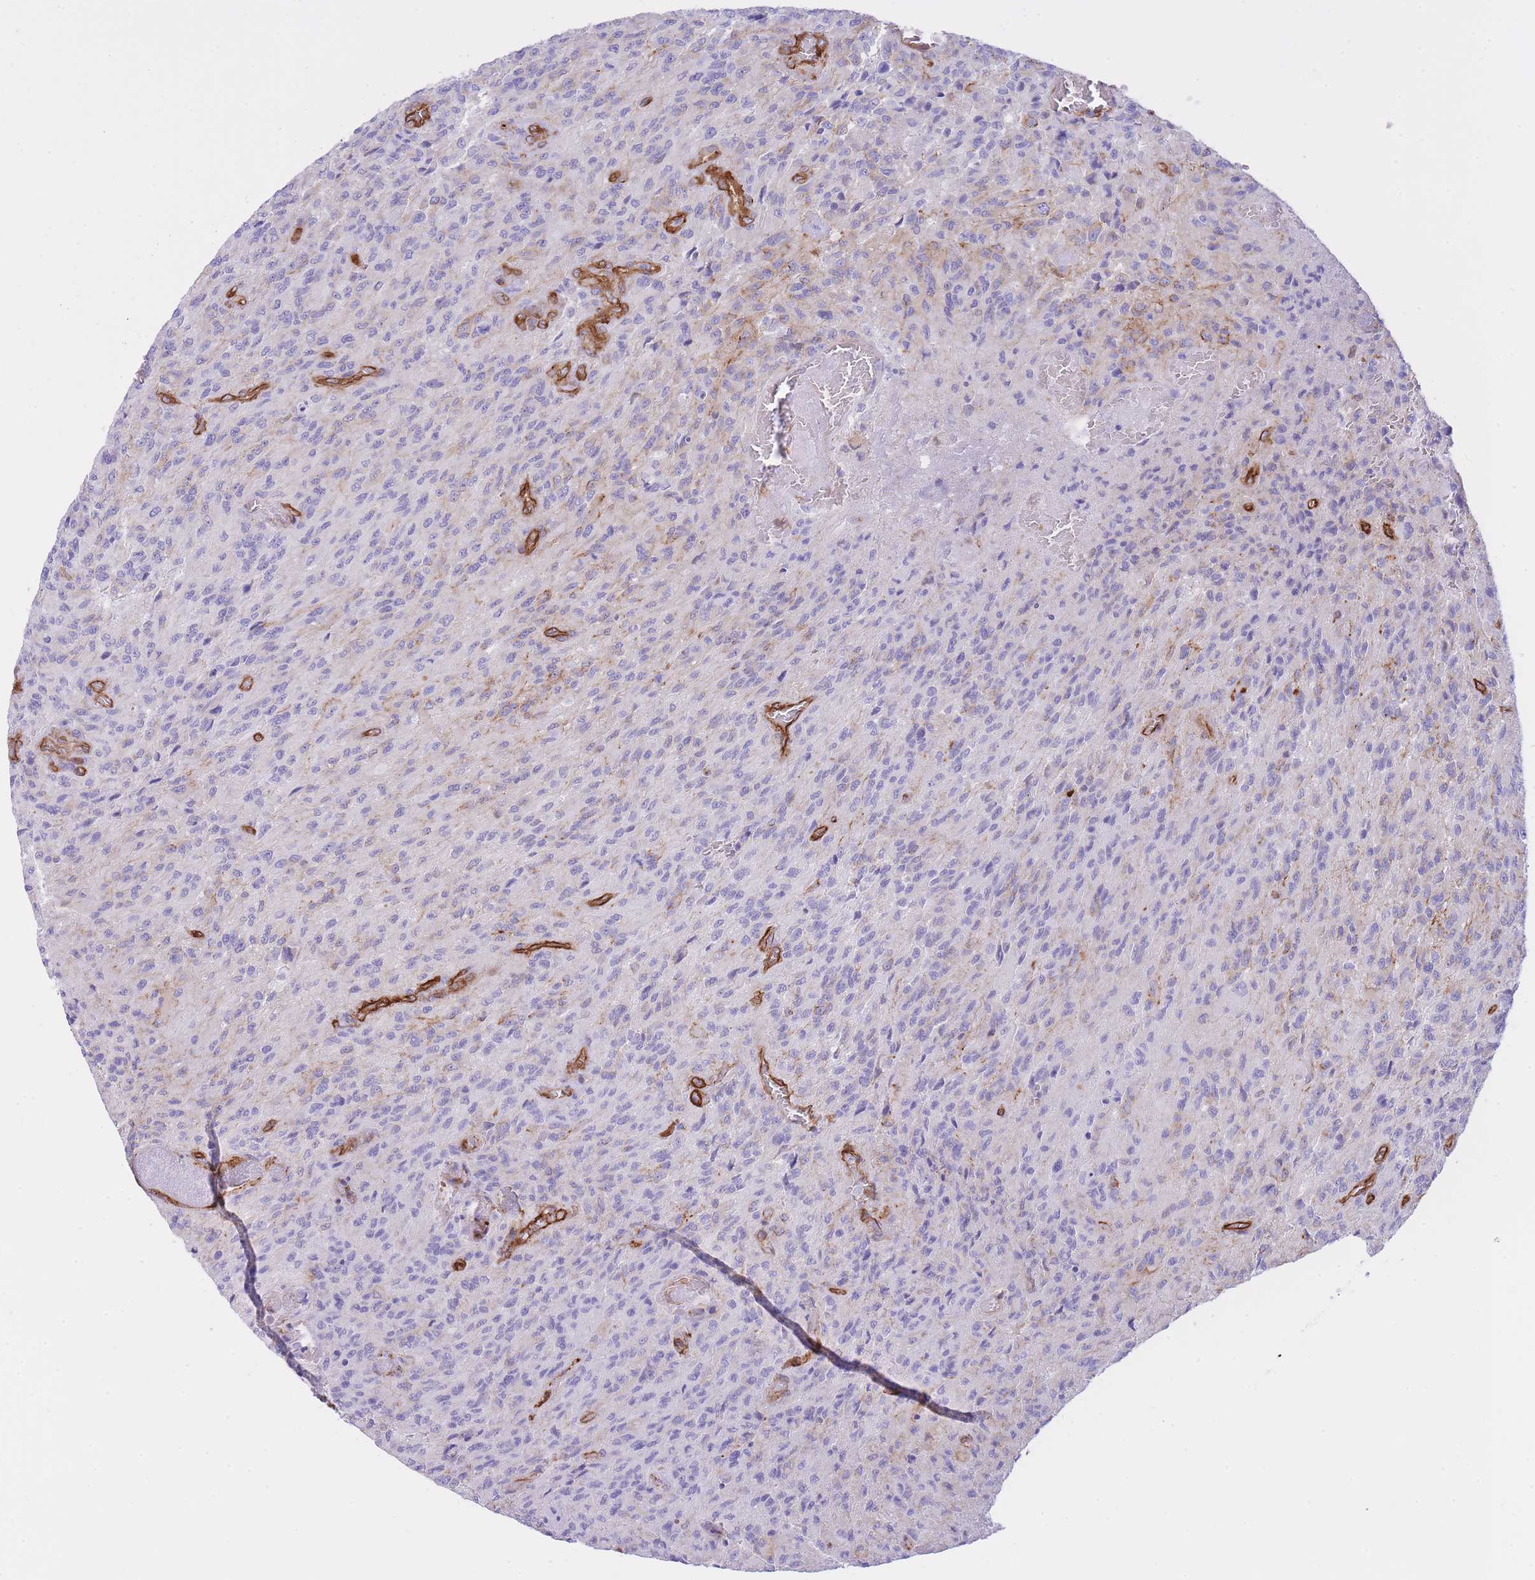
{"staining": {"intensity": "negative", "quantity": "none", "location": "none"}, "tissue": "glioma", "cell_type": "Tumor cells", "image_type": "cancer", "snomed": [{"axis": "morphology", "description": "Normal tissue, NOS"}, {"axis": "morphology", "description": "Glioma, malignant, High grade"}, {"axis": "topography", "description": "Cerebral cortex"}], "caption": "Histopathology image shows no protein positivity in tumor cells of glioma tissue.", "gene": "CAVIN1", "patient": {"sex": "male", "age": 56}}